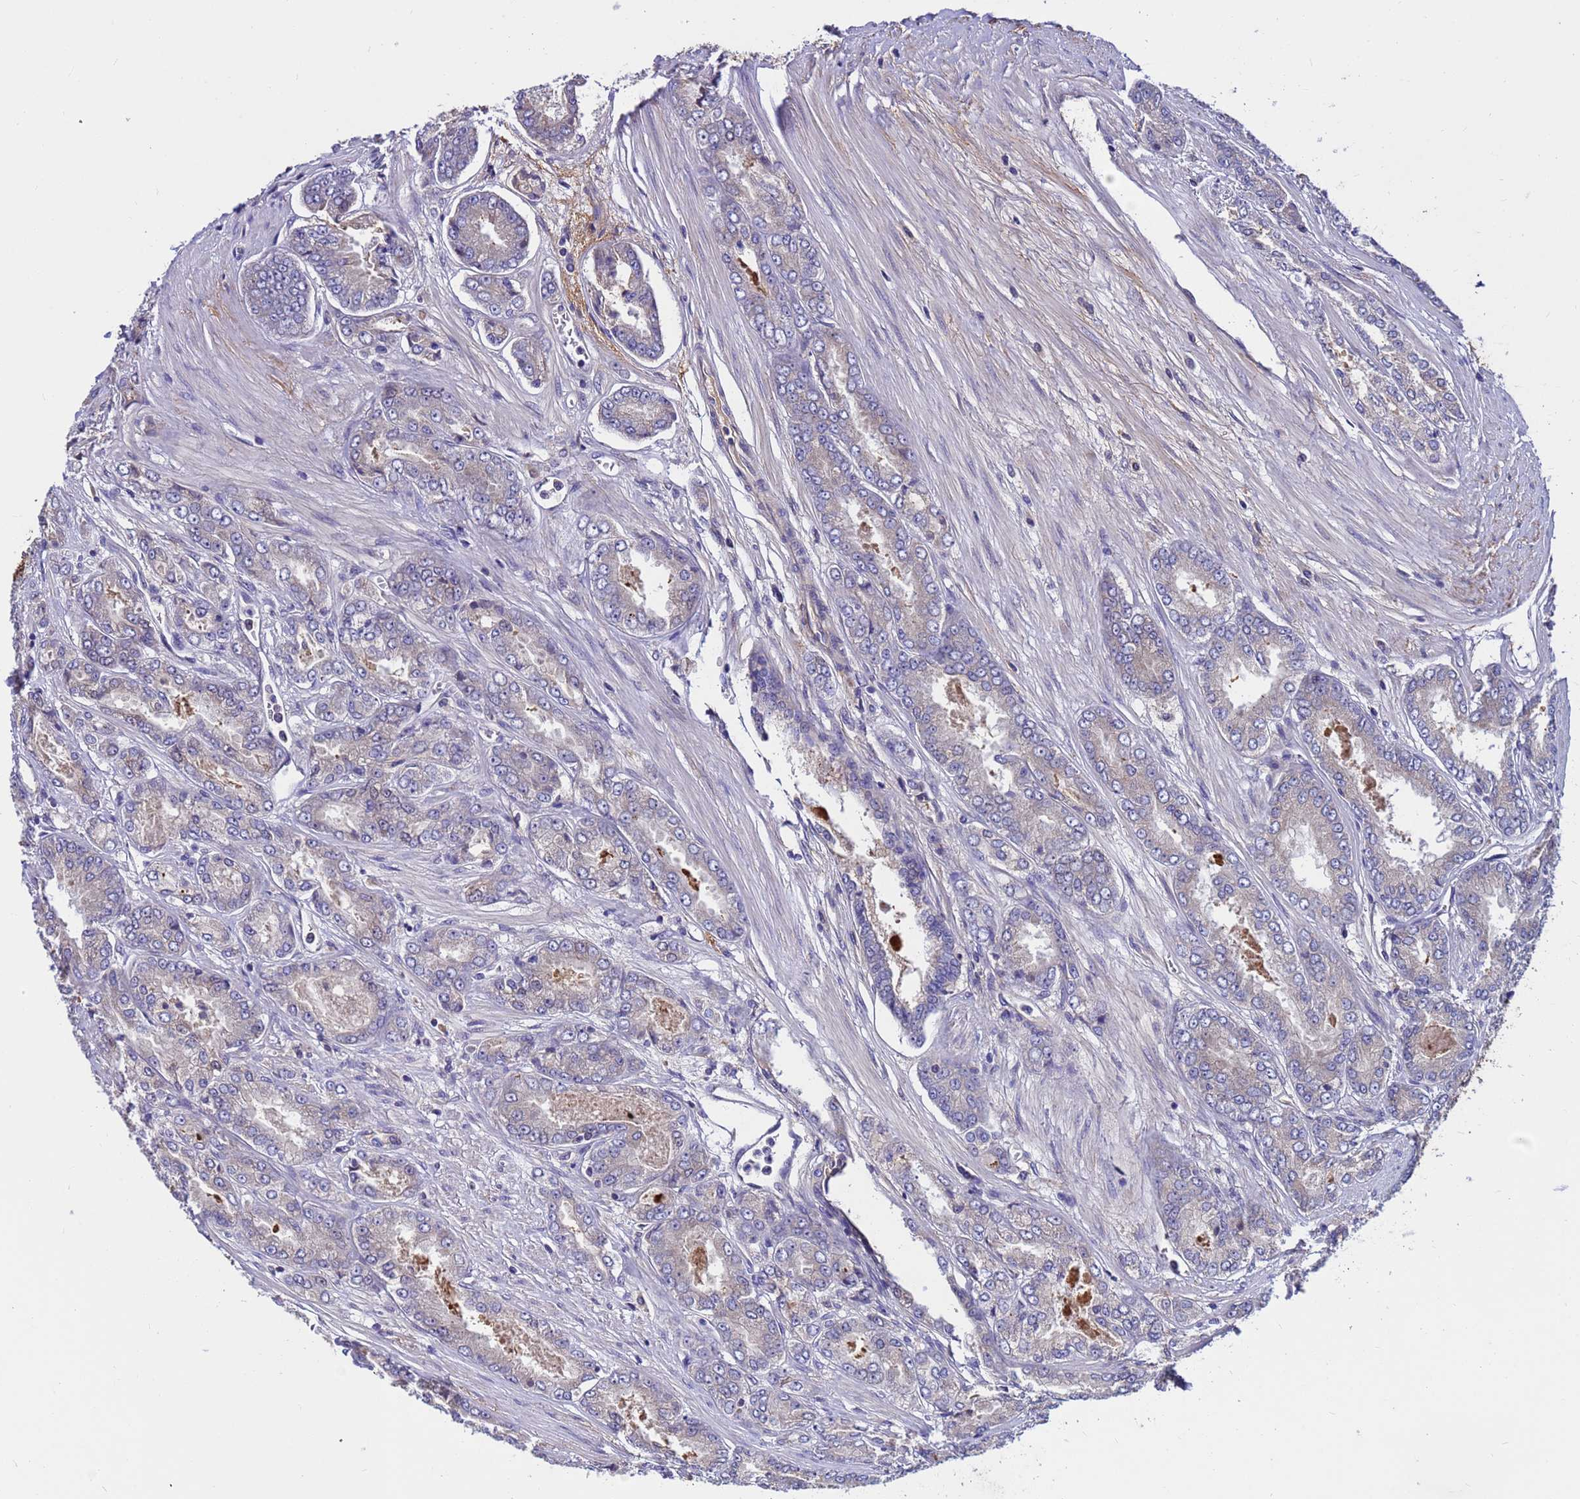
{"staining": {"intensity": "moderate", "quantity": "25%-75%", "location": "cytoplasmic/membranous"}, "tissue": "prostate cancer", "cell_type": "Tumor cells", "image_type": "cancer", "snomed": [{"axis": "morphology", "description": "Adenocarcinoma, High grade"}, {"axis": "topography", "description": "Prostate"}], "caption": "Tumor cells display medium levels of moderate cytoplasmic/membranous expression in about 25%-75% of cells in human prostate cancer. (Stains: DAB in brown, nuclei in blue, Microscopy: brightfield microscopy at high magnification).", "gene": "GET3", "patient": {"sex": "male", "age": 74}}